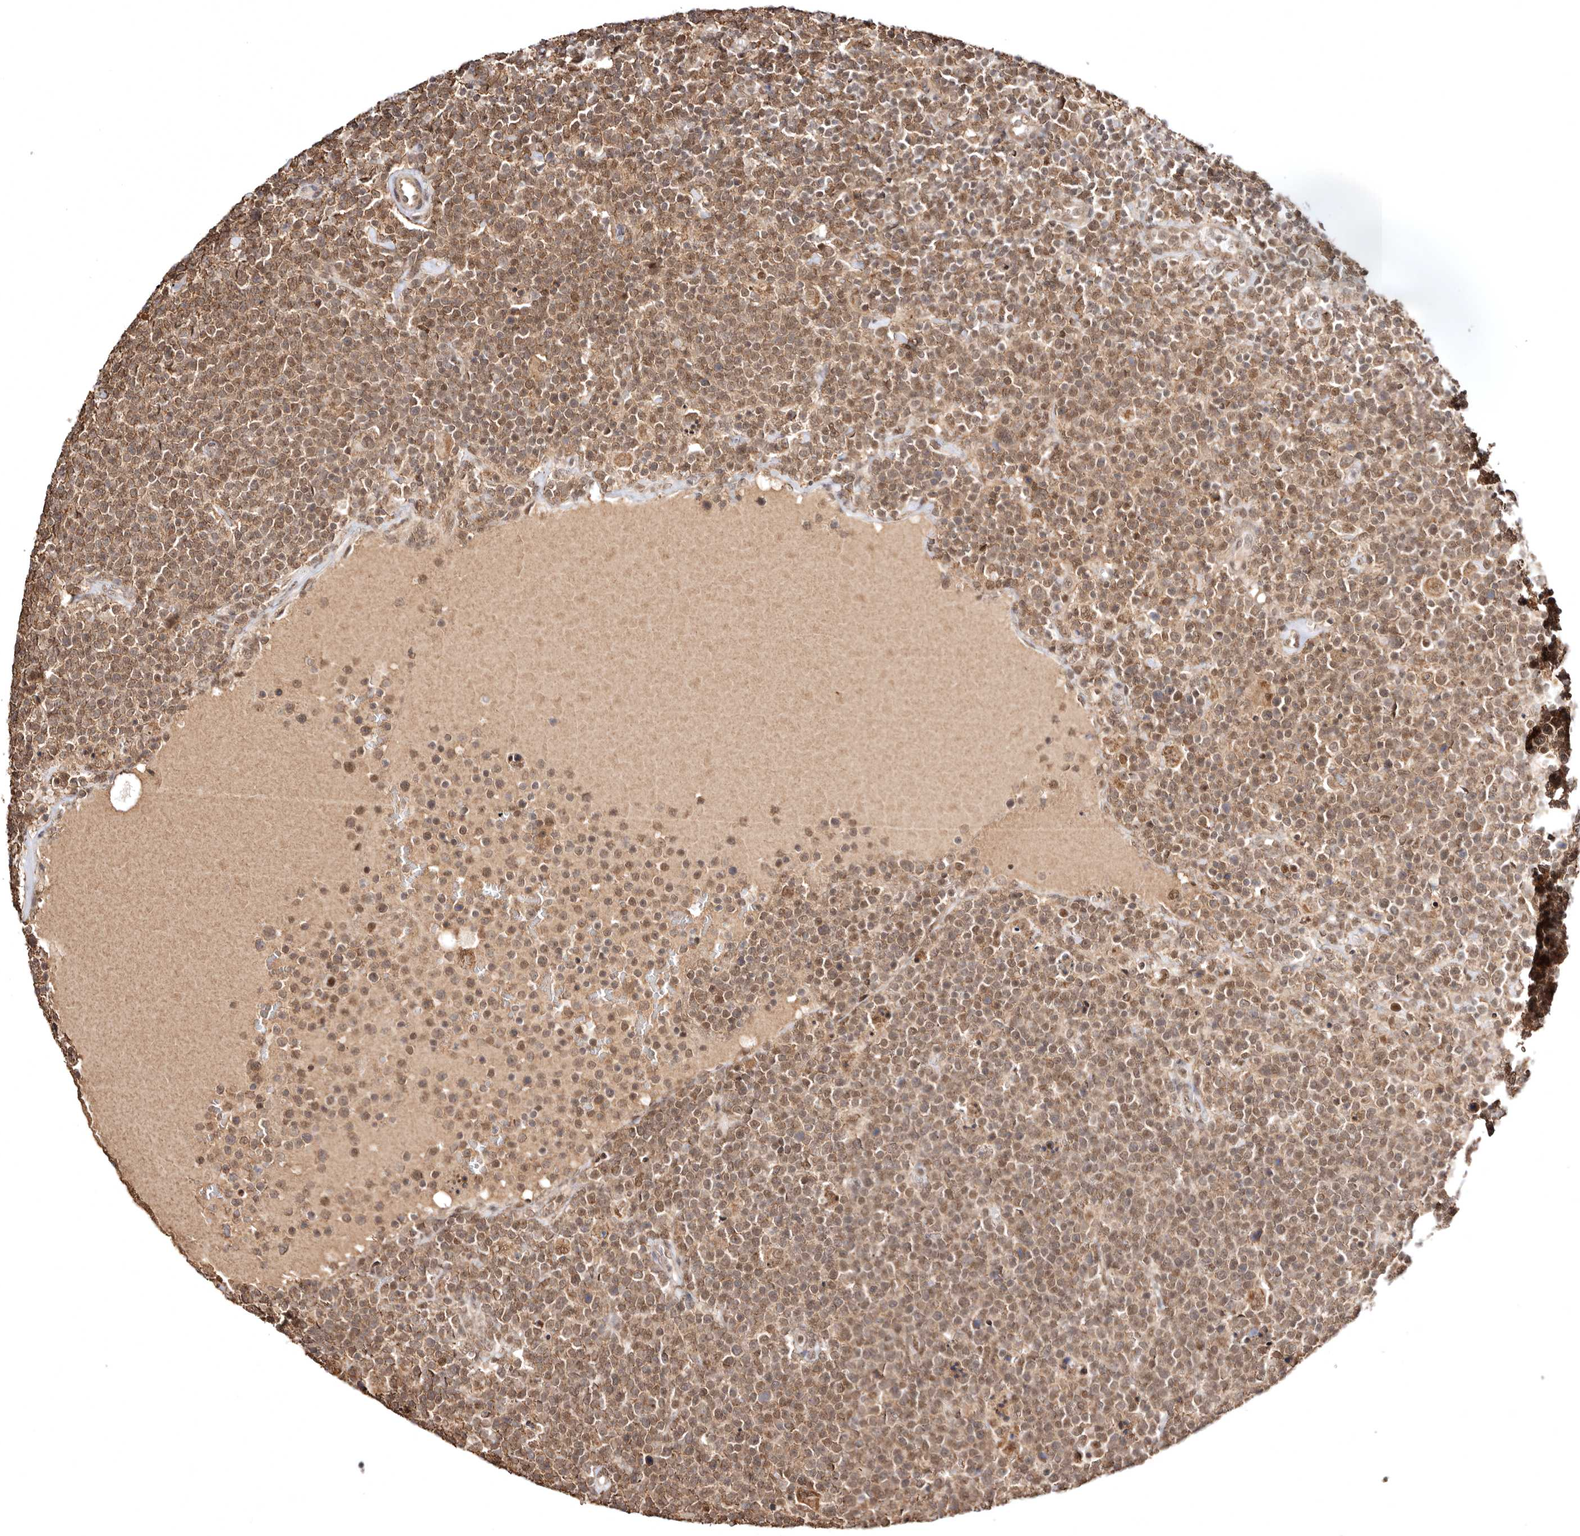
{"staining": {"intensity": "moderate", "quantity": ">75%", "location": "cytoplasmic/membranous,nuclear"}, "tissue": "lymphoma", "cell_type": "Tumor cells", "image_type": "cancer", "snomed": [{"axis": "morphology", "description": "Malignant lymphoma, non-Hodgkin's type, High grade"}, {"axis": "topography", "description": "Lymph node"}], "caption": "IHC (DAB (3,3'-diaminobenzidine)) staining of malignant lymphoma, non-Hodgkin's type (high-grade) demonstrates moderate cytoplasmic/membranous and nuclear protein staining in about >75% of tumor cells. (DAB (3,3'-diaminobenzidine) = brown stain, brightfield microscopy at high magnification).", "gene": "MED8", "patient": {"sex": "male", "age": 61}}